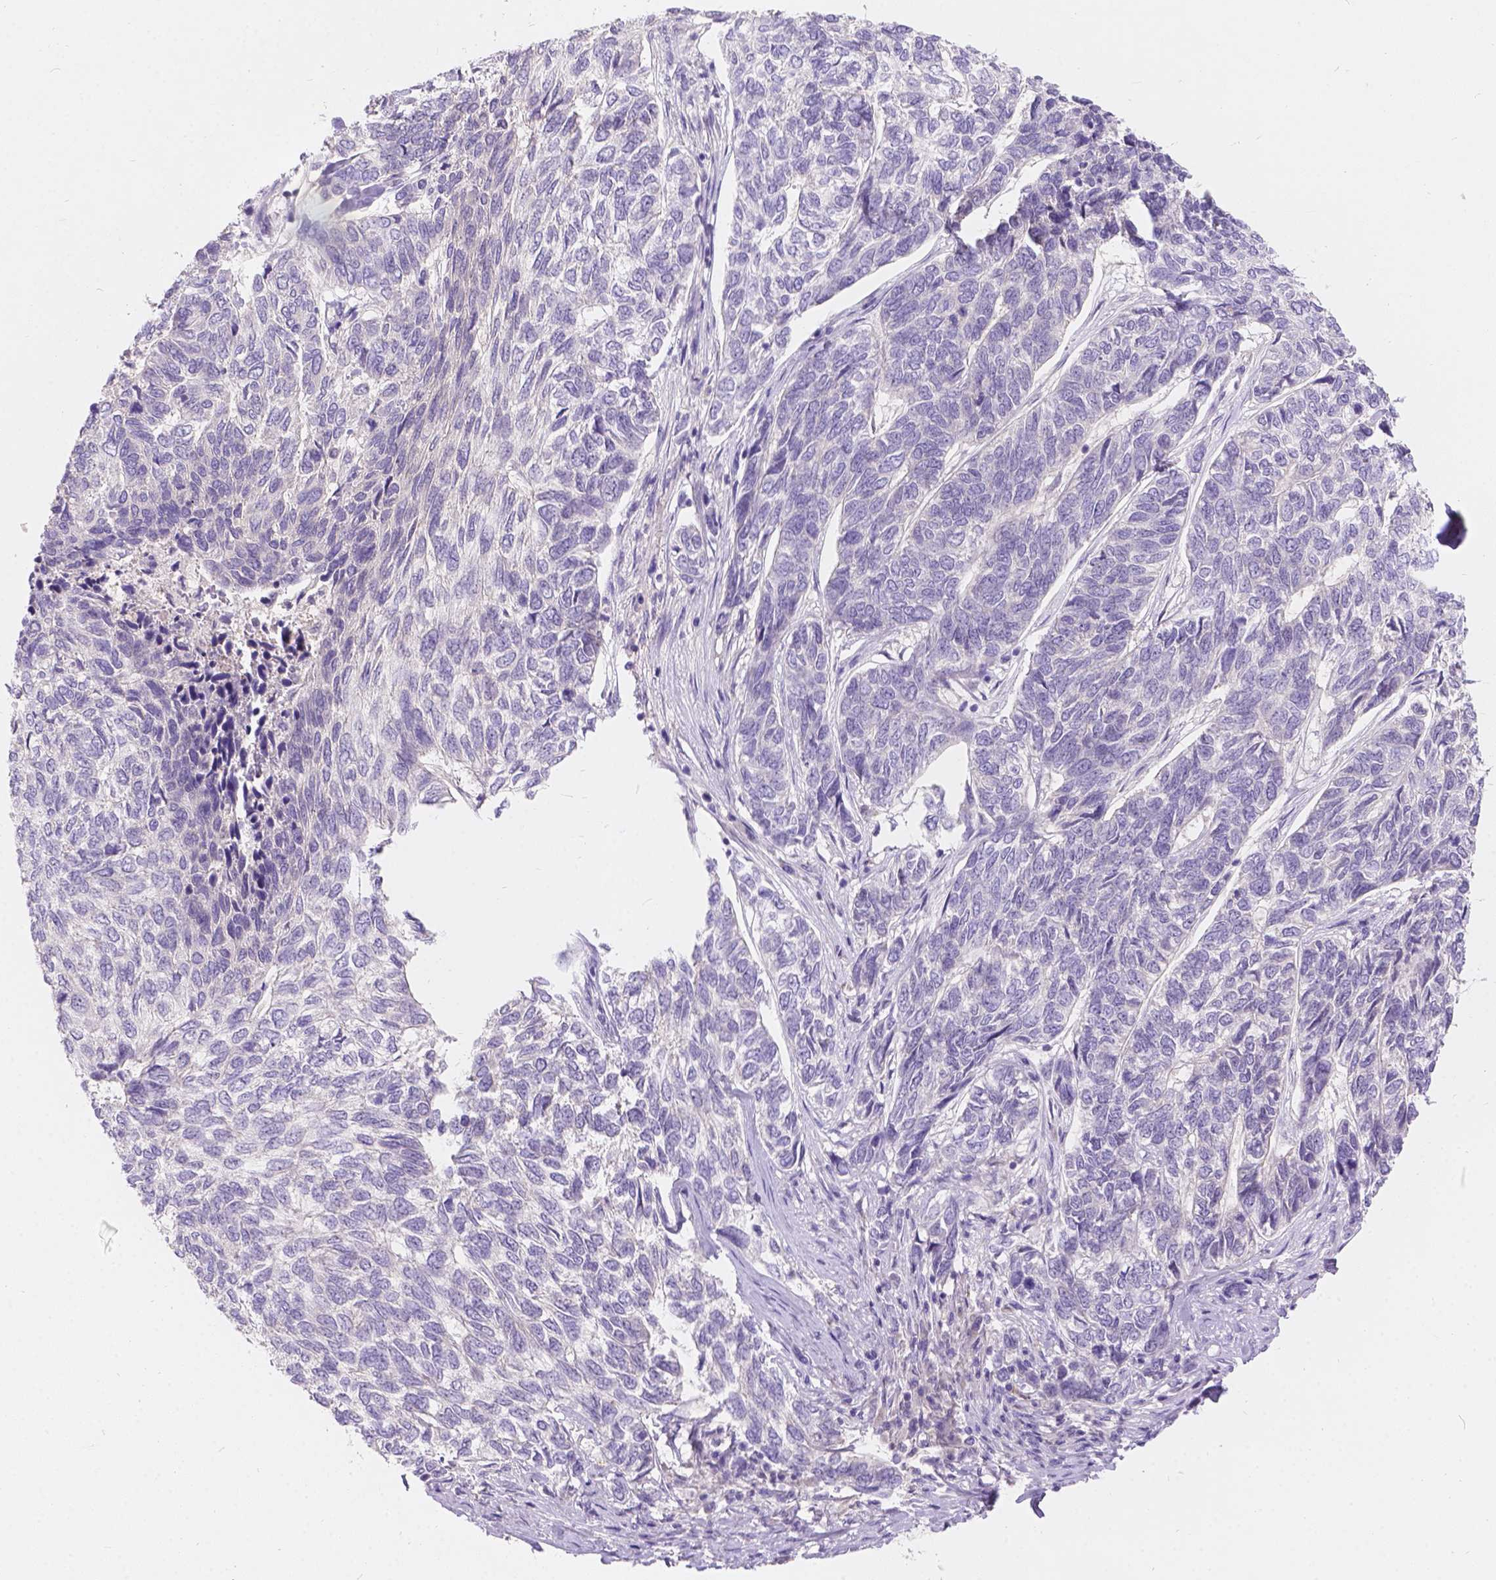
{"staining": {"intensity": "negative", "quantity": "none", "location": "none"}, "tissue": "skin cancer", "cell_type": "Tumor cells", "image_type": "cancer", "snomed": [{"axis": "morphology", "description": "Basal cell carcinoma"}, {"axis": "topography", "description": "Skin"}], "caption": "Photomicrograph shows no significant protein expression in tumor cells of skin cancer. (DAB (3,3'-diaminobenzidine) immunohistochemistry (IHC) with hematoxylin counter stain).", "gene": "PEX11G", "patient": {"sex": "female", "age": 65}}